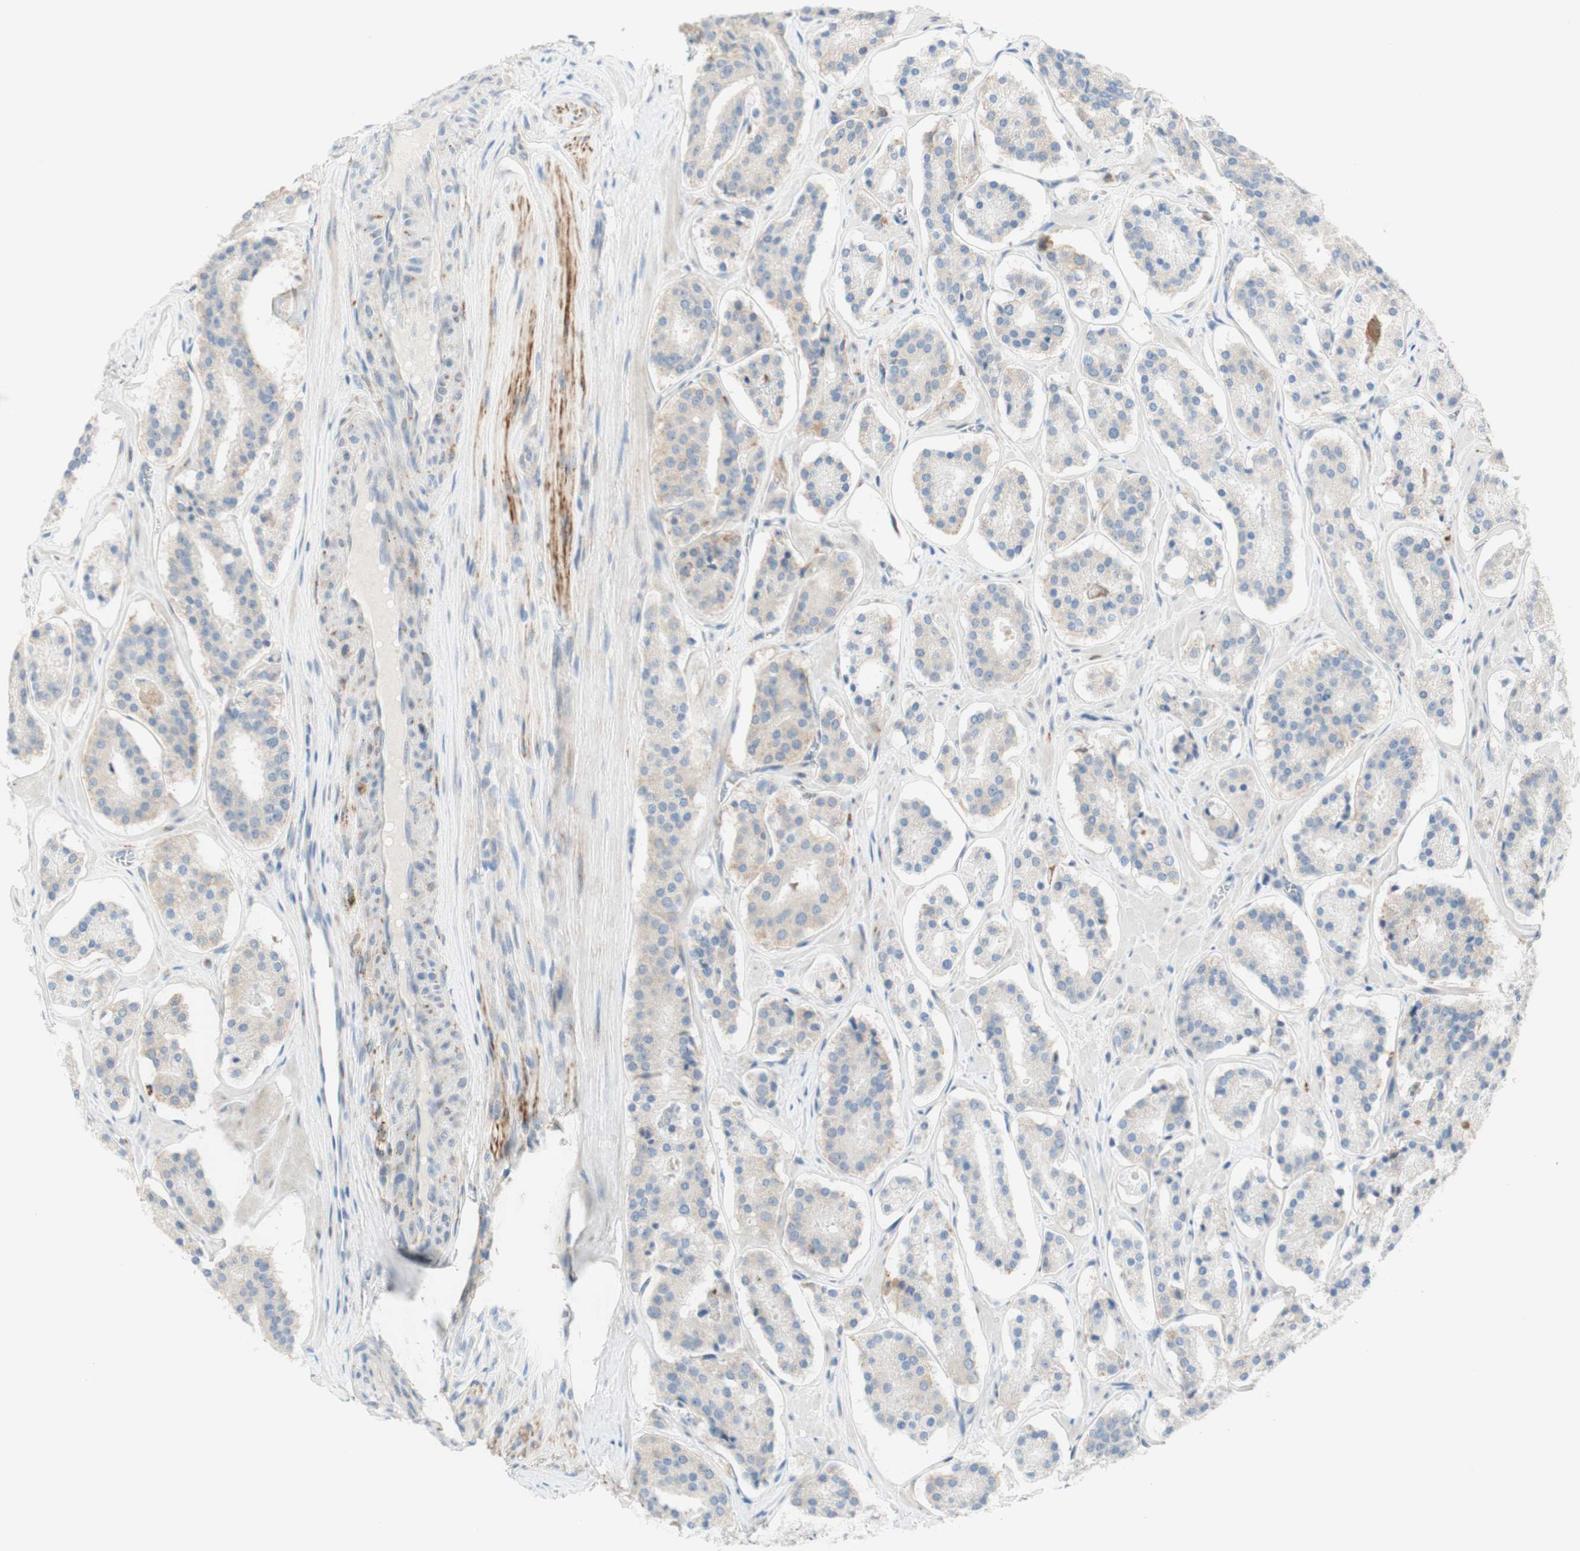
{"staining": {"intensity": "weak", "quantity": "<25%", "location": "cytoplasmic/membranous"}, "tissue": "prostate cancer", "cell_type": "Tumor cells", "image_type": "cancer", "snomed": [{"axis": "morphology", "description": "Adenocarcinoma, High grade"}, {"axis": "topography", "description": "Prostate"}], "caption": "Immunohistochemistry image of prostate cancer (high-grade adenocarcinoma) stained for a protein (brown), which shows no positivity in tumor cells. Nuclei are stained in blue.", "gene": "GAPT", "patient": {"sex": "male", "age": 60}}